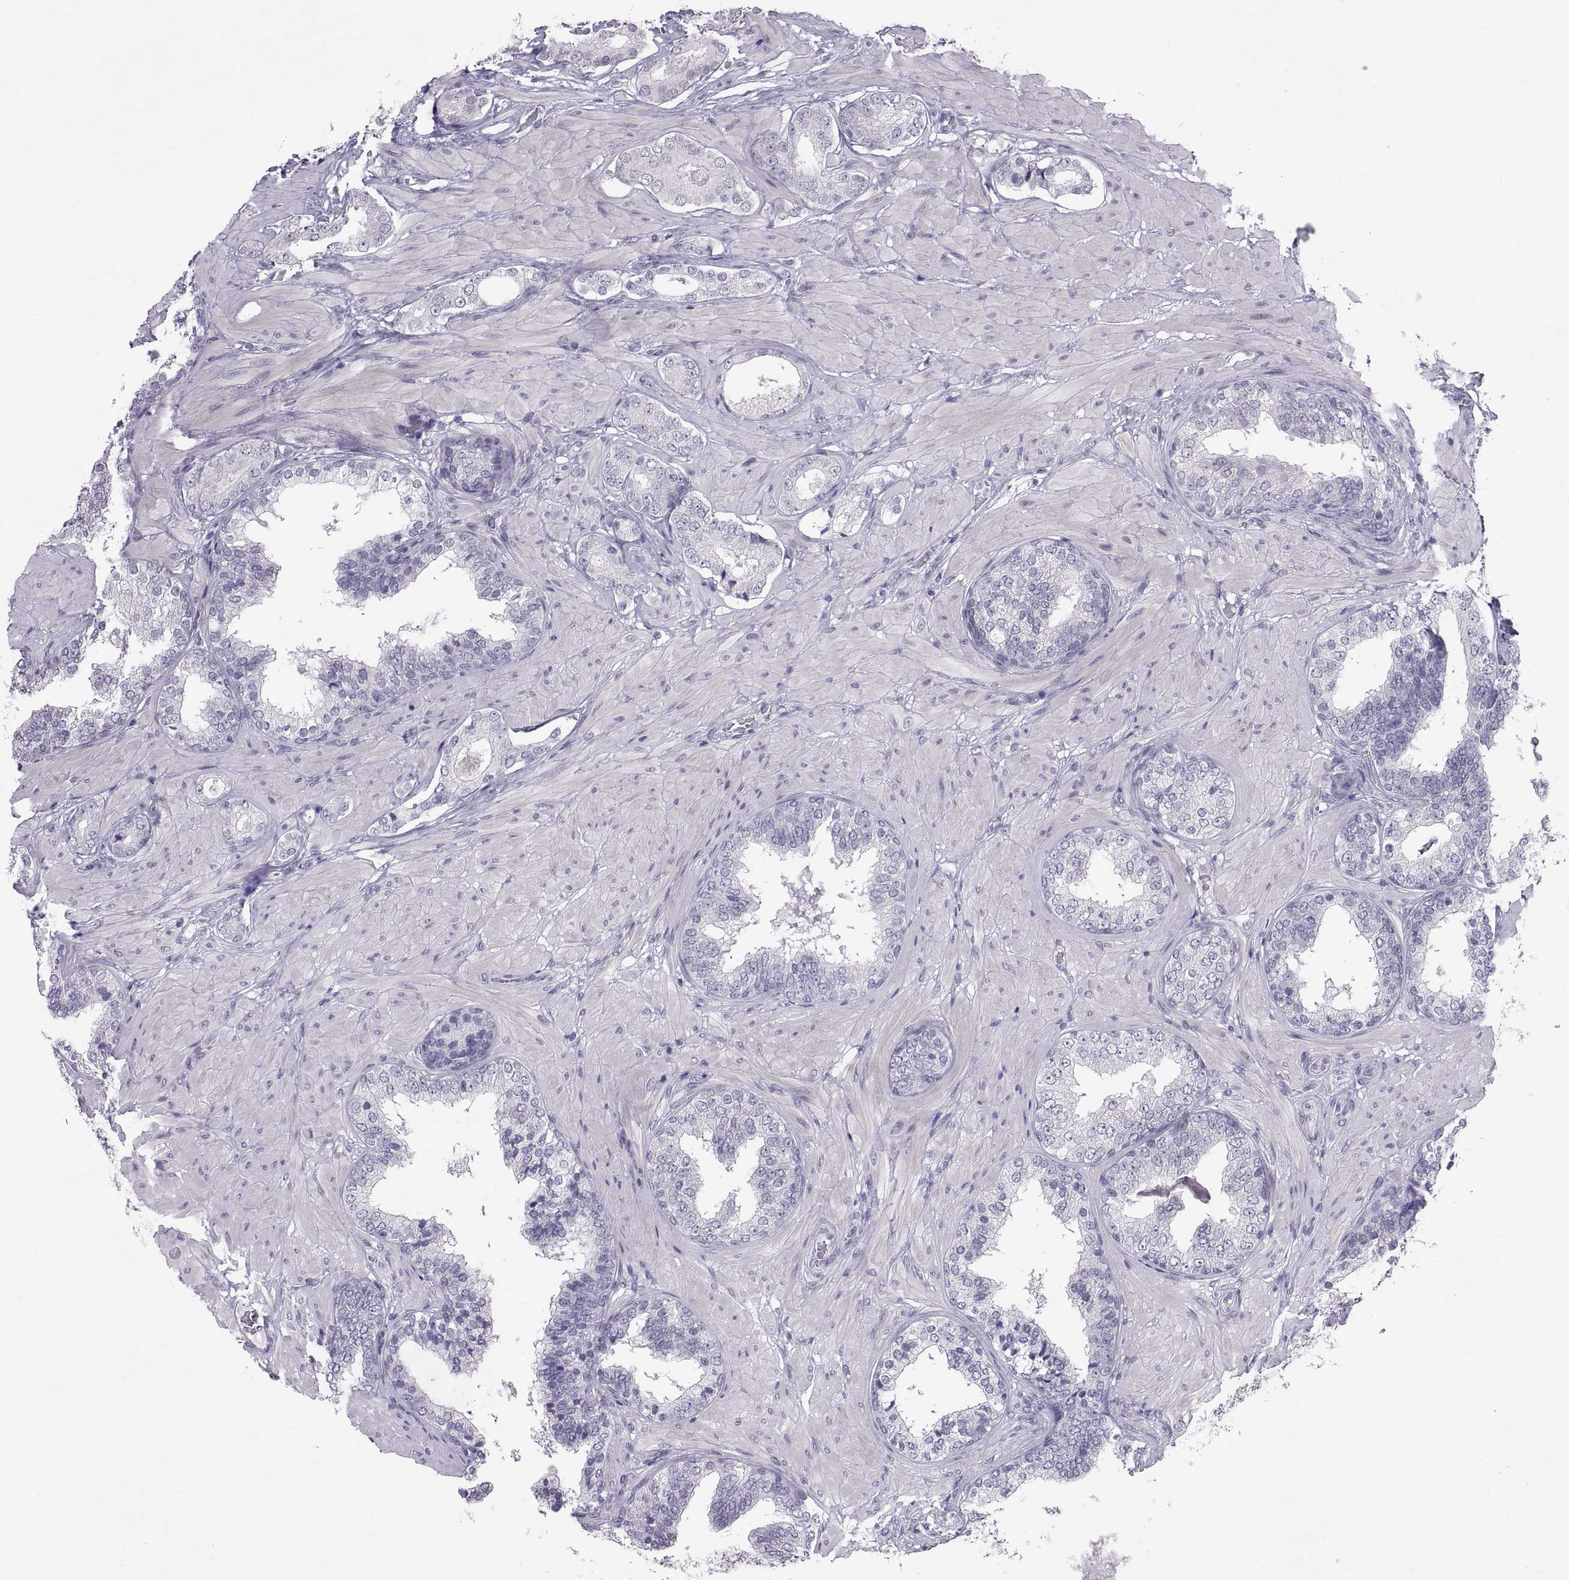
{"staining": {"intensity": "negative", "quantity": "none", "location": "none"}, "tissue": "prostate cancer", "cell_type": "Tumor cells", "image_type": "cancer", "snomed": [{"axis": "morphology", "description": "Adenocarcinoma, Low grade"}, {"axis": "topography", "description": "Prostate"}], "caption": "An image of prostate low-grade adenocarcinoma stained for a protein demonstrates no brown staining in tumor cells. Nuclei are stained in blue.", "gene": "KRT77", "patient": {"sex": "male", "age": 60}}